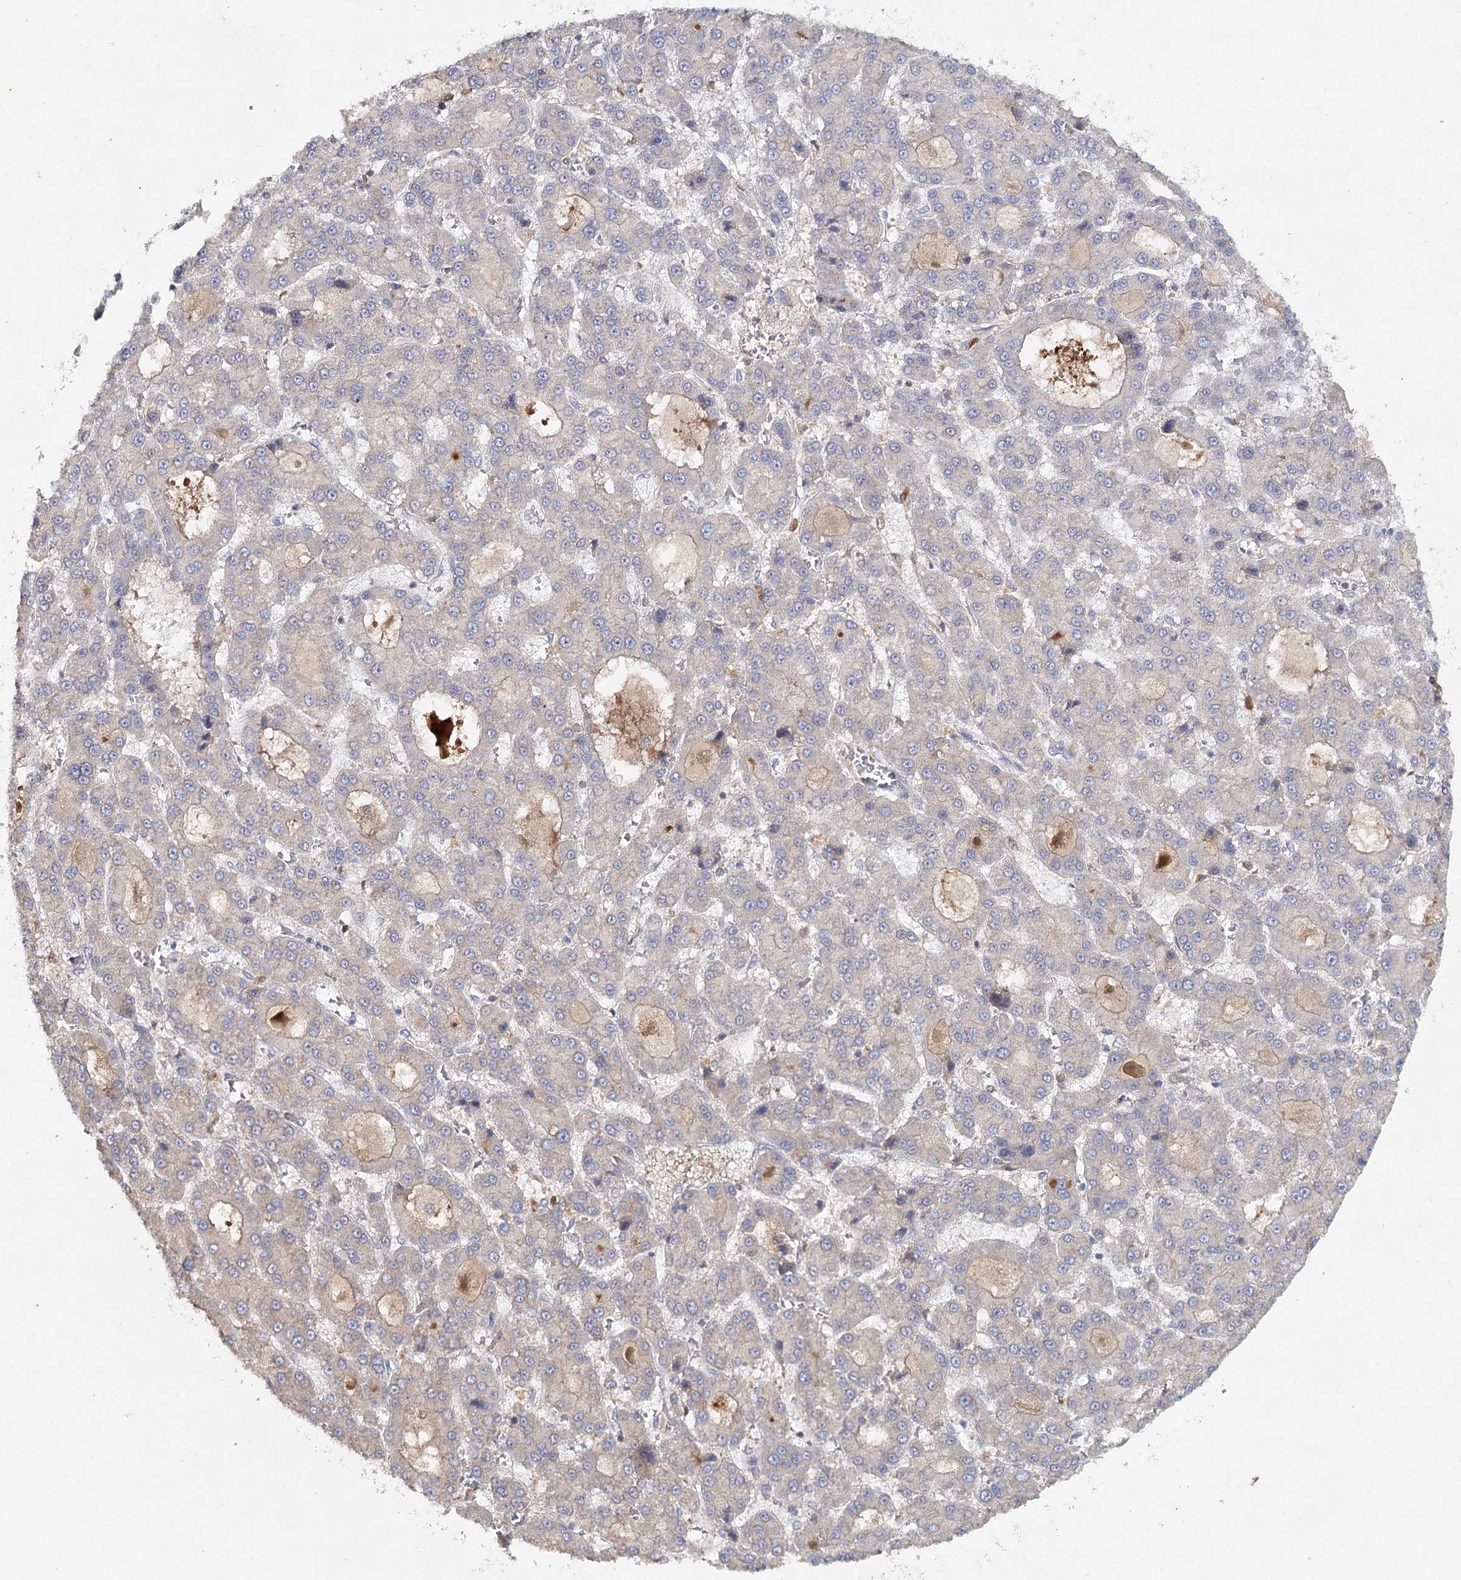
{"staining": {"intensity": "weak", "quantity": "<25%", "location": "cytoplasmic/membranous"}, "tissue": "liver cancer", "cell_type": "Tumor cells", "image_type": "cancer", "snomed": [{"axis": "morphology", "description": "Carcinoma, Hepatocellular, NOS"}, {"axis": "topography", "description": "Liver"}], "caption": "Immunohistochemistry photomicrograph of neoplastic tissue: liver cancer (hepatocellular carcinoma) stained with DAB reveals no significant protein expression in tumor cells.", "gene": "SLC41A2", "patient": {"sex": "male", "age": 70}}